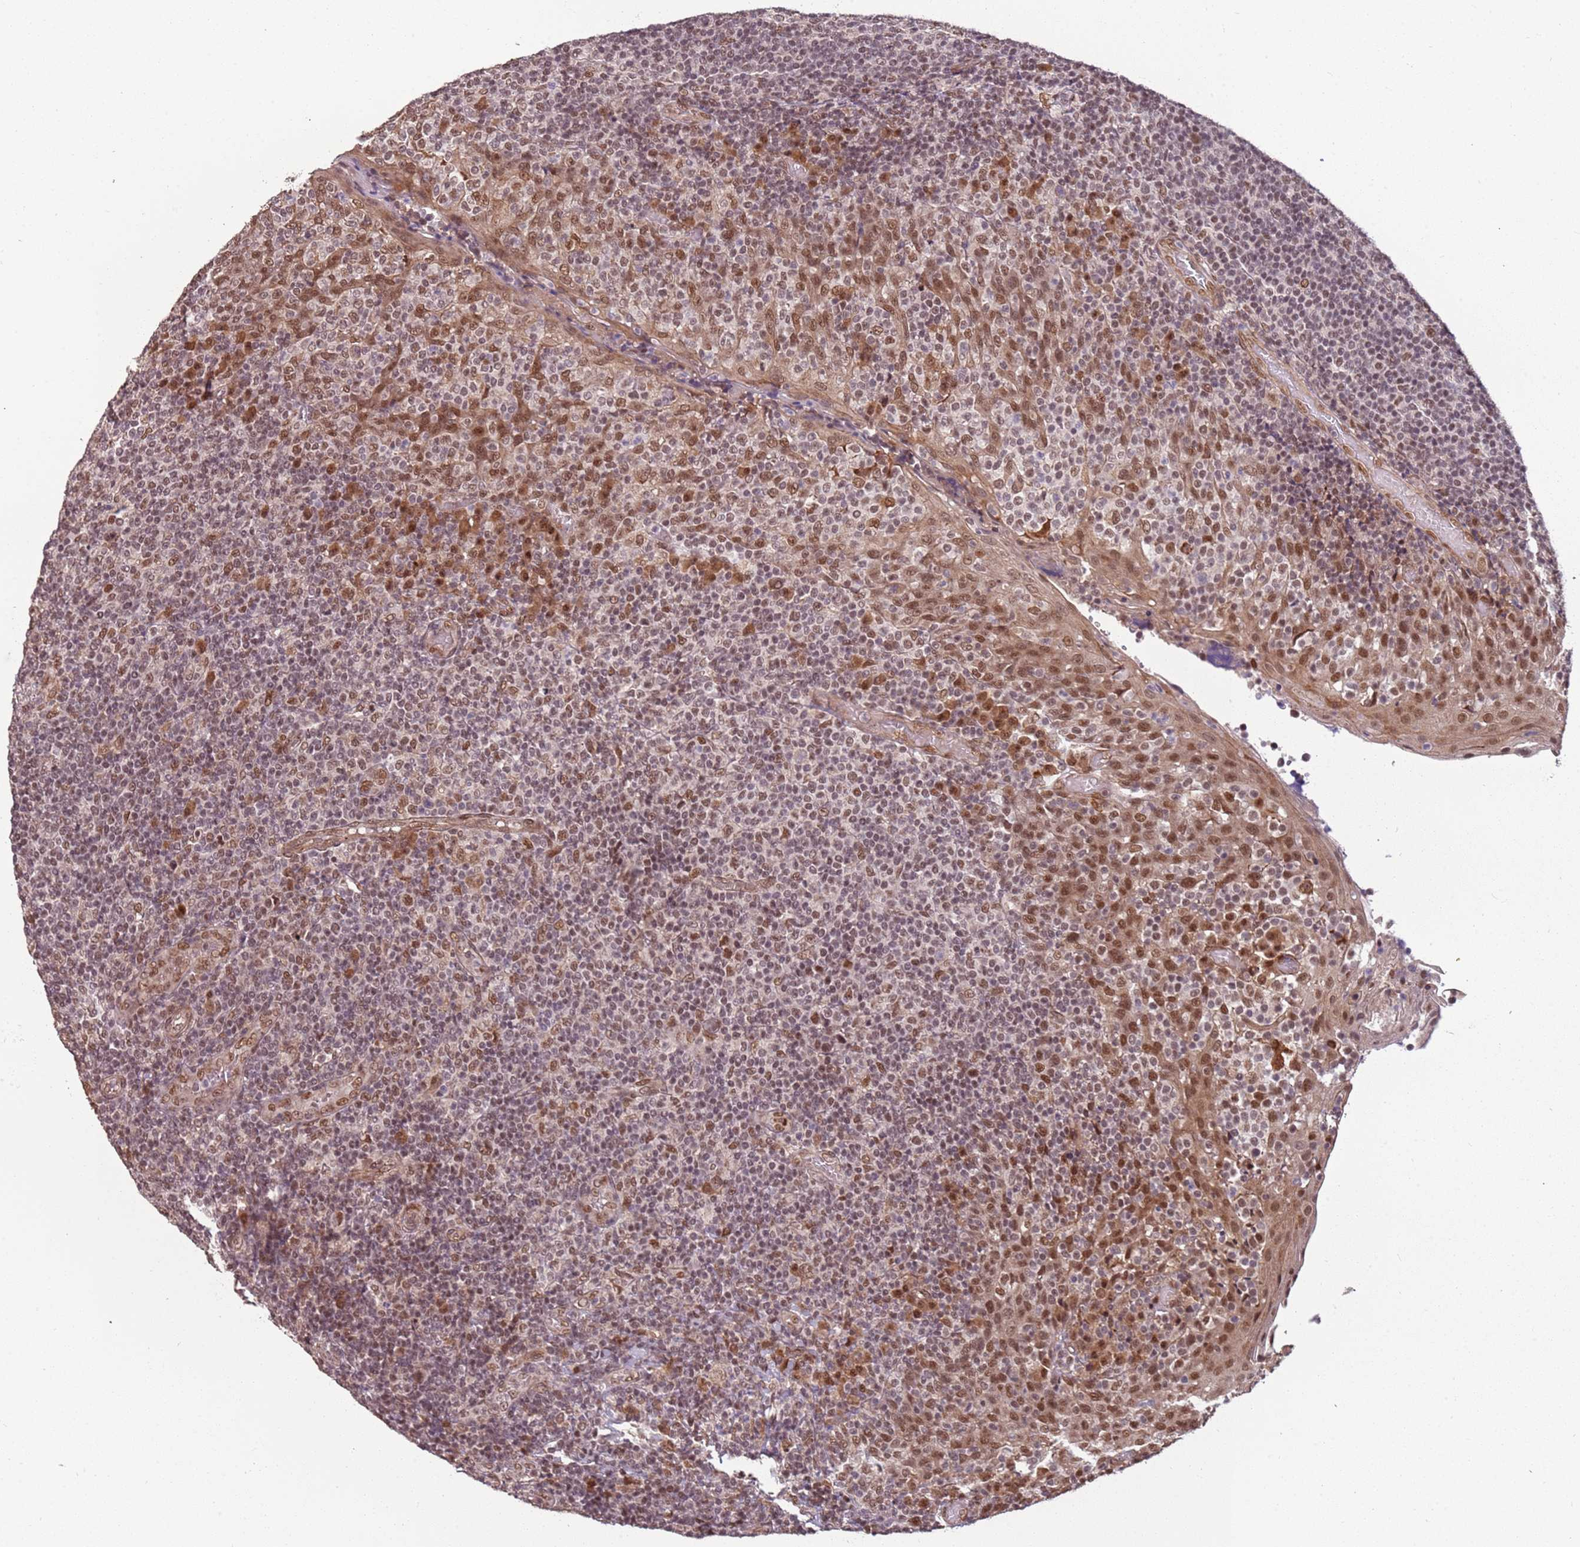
{"staining": {"intensity": "moderate", "quantity": "25%-75%", "location": "nuclear"}, "tissue": "tonsil", "cell_type": "Germinal center cells", "image_type": "normal", "snomed": [{"axis": "morphology", "description": "Normal tissue, NOS"}, {"axis": "topography", "description": "Tonsil"}], "caption": "Unremarkable tonsil demonstrates moderate nuclear expression in about 25%-75% of germinal center cells.", "gene": "POLR3H", "patient": {"sex": "female", "age": 19}}